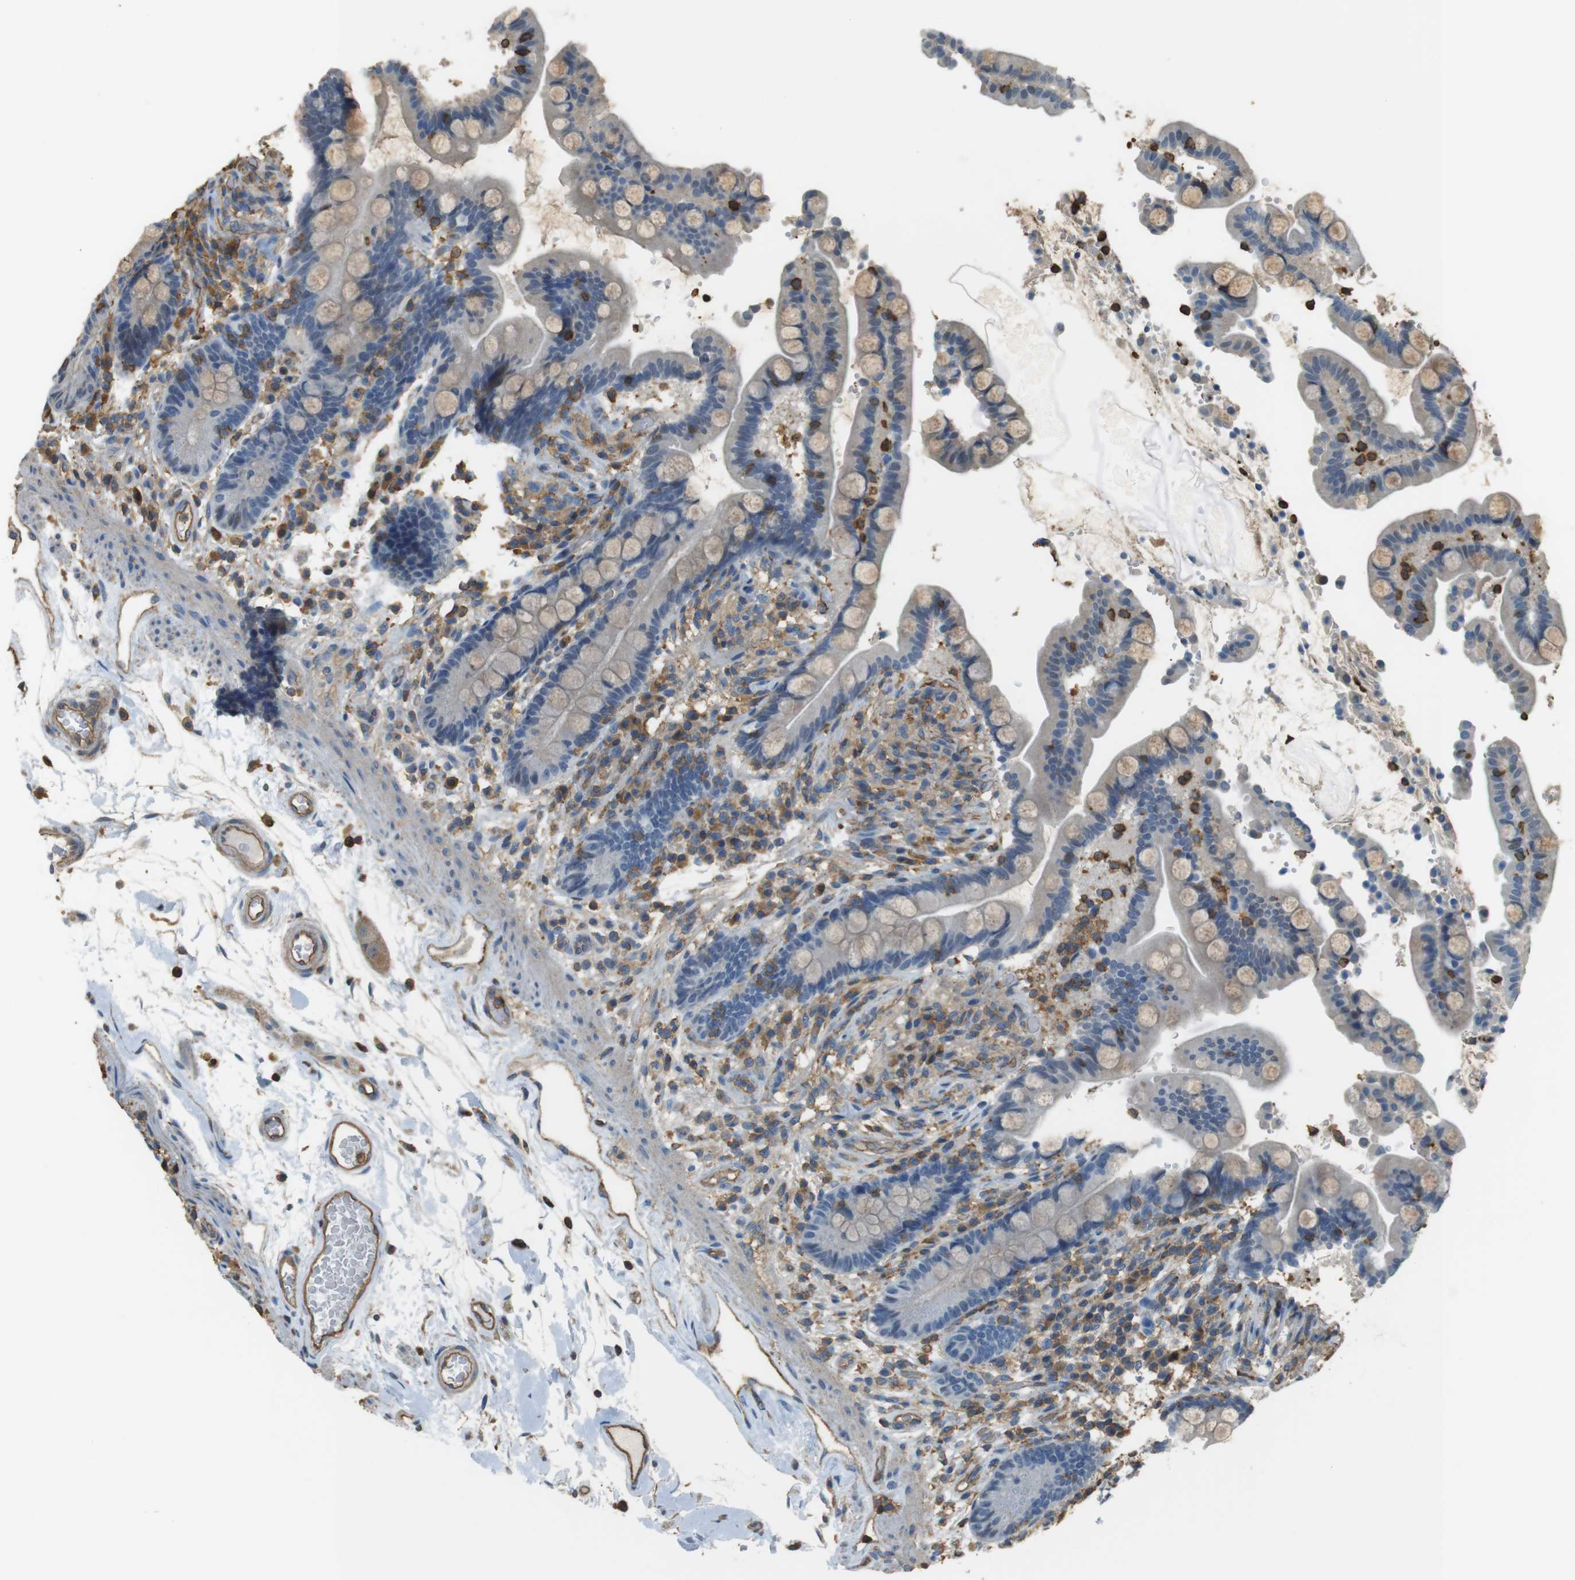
{"staining": {"intensity": "moderate", "quantity": ">75%", "location": "cytoplasmic/membranous"}, "tissue": "colon", "cell_type": "Endothelial cells", "image_type": "normal", "snomed": [{"axis": "morphology", "description": "Normal tissue, NOS"}, {"axis": "topography", "description": "Colon"}], "caption": "Human colon stained for a protein (brown) demonstrates moderate cytoplasmic/membranous positive positivity in approximately >75% of endothelial cells.", "gene": "FCAR", "patient": {"sex": "male", "age": 73}}